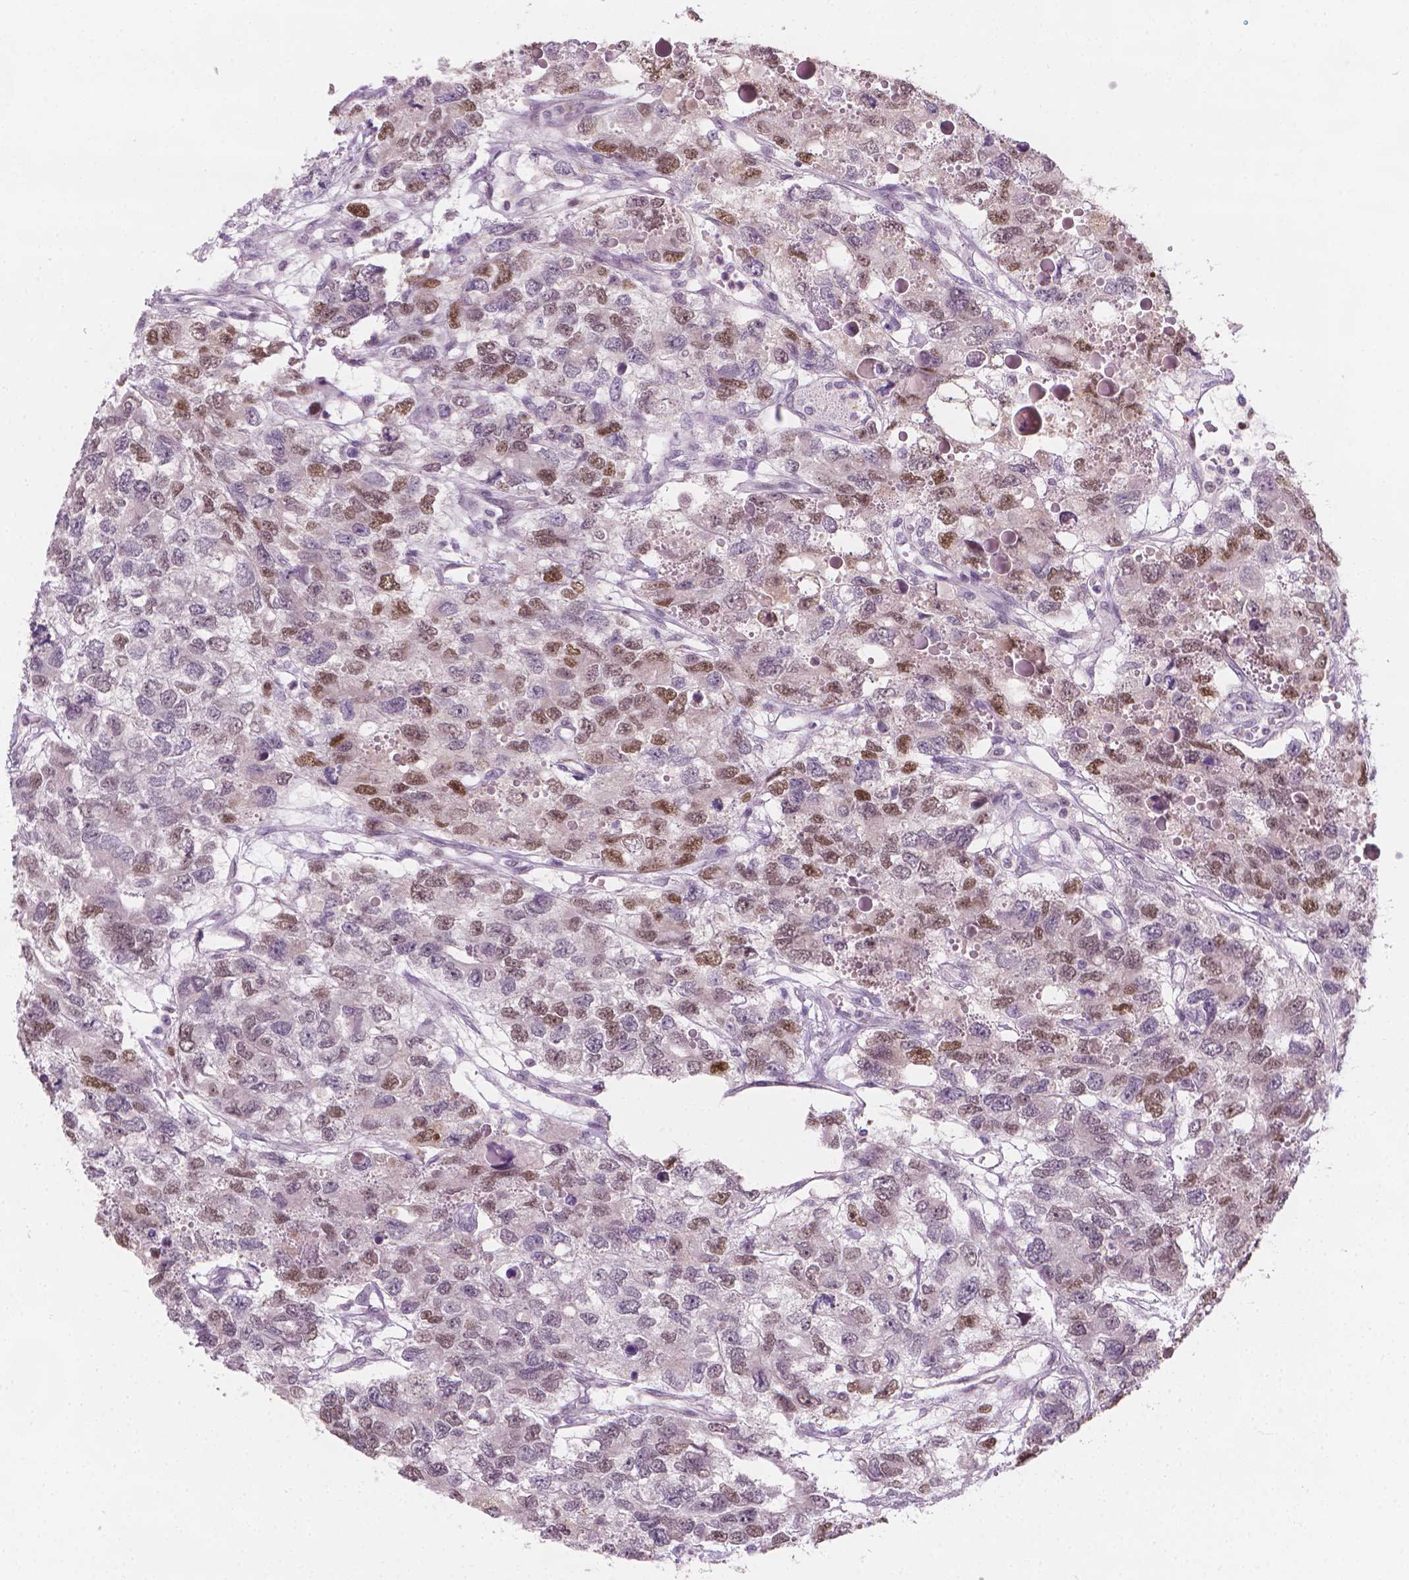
{"staining": {"intensity": "moderate", "quantity": "<25%", "location": "nuclear"}, "tissue": "testis cancer", "cell_type": "Tumor cells", "image_type": "cancer", "snomed": [{"axis": "morphology", "description": "Seminoma, NOS"}, {"axis": "topography", "description": "Testis"}], "caption": "IHC micrograph of human testis cancer stained for a protein (brown), which exhibits low levels of moderate nuclear staining in approximately <25% of tumor cells.", "gene": "CDKN1C", "patient": {"sex": "male", "age": 52}}